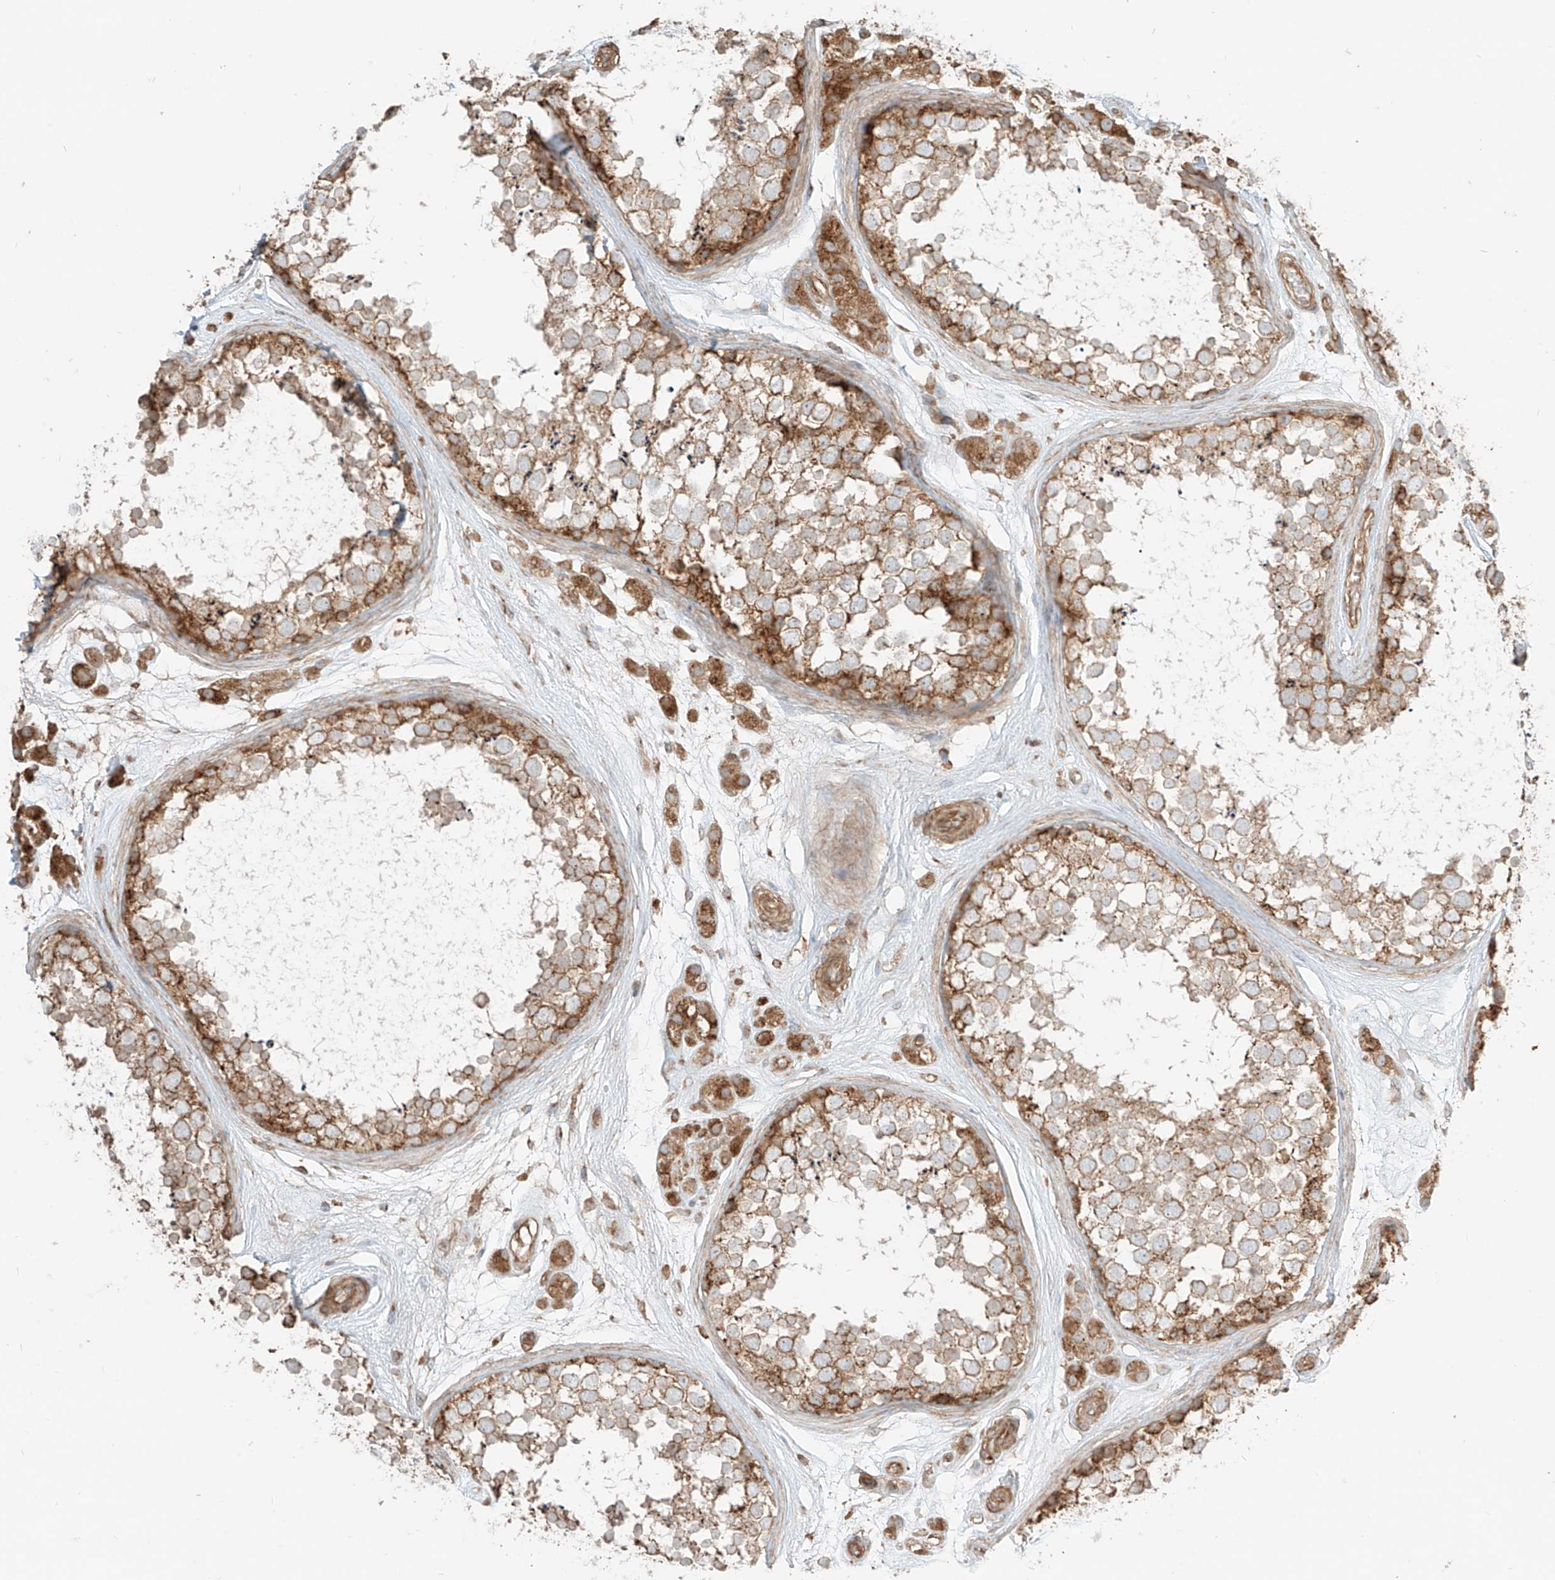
{"staining": {"intensity": "moderate", "quantity": ">75%", "location": "cytoplasmic/membranous"}, "tissue": "testis", "cell_type": "Cells in seminiferous ducts", "image_type": "normal", "snomed": [{"axis": "morphology", "description": "Normal tissue, NOS"}, {"axis": "topography", "description": "Testis"}], "caption": "Immunohistochemistry (IHC) staining of normal testis, which demonstrates medium levels of moderate cytoplasmic/membranous positivity in about >75% of cells in seminiferous ducts indicating moderate cytoplasmic/membranous protein staining. The staining was performed using DAB (brown) for protein detection and nuclei were counterstained in hematoxylin (blue).", "gene": "CCDC115", "patient": {"sex": "male", "age": 56}}